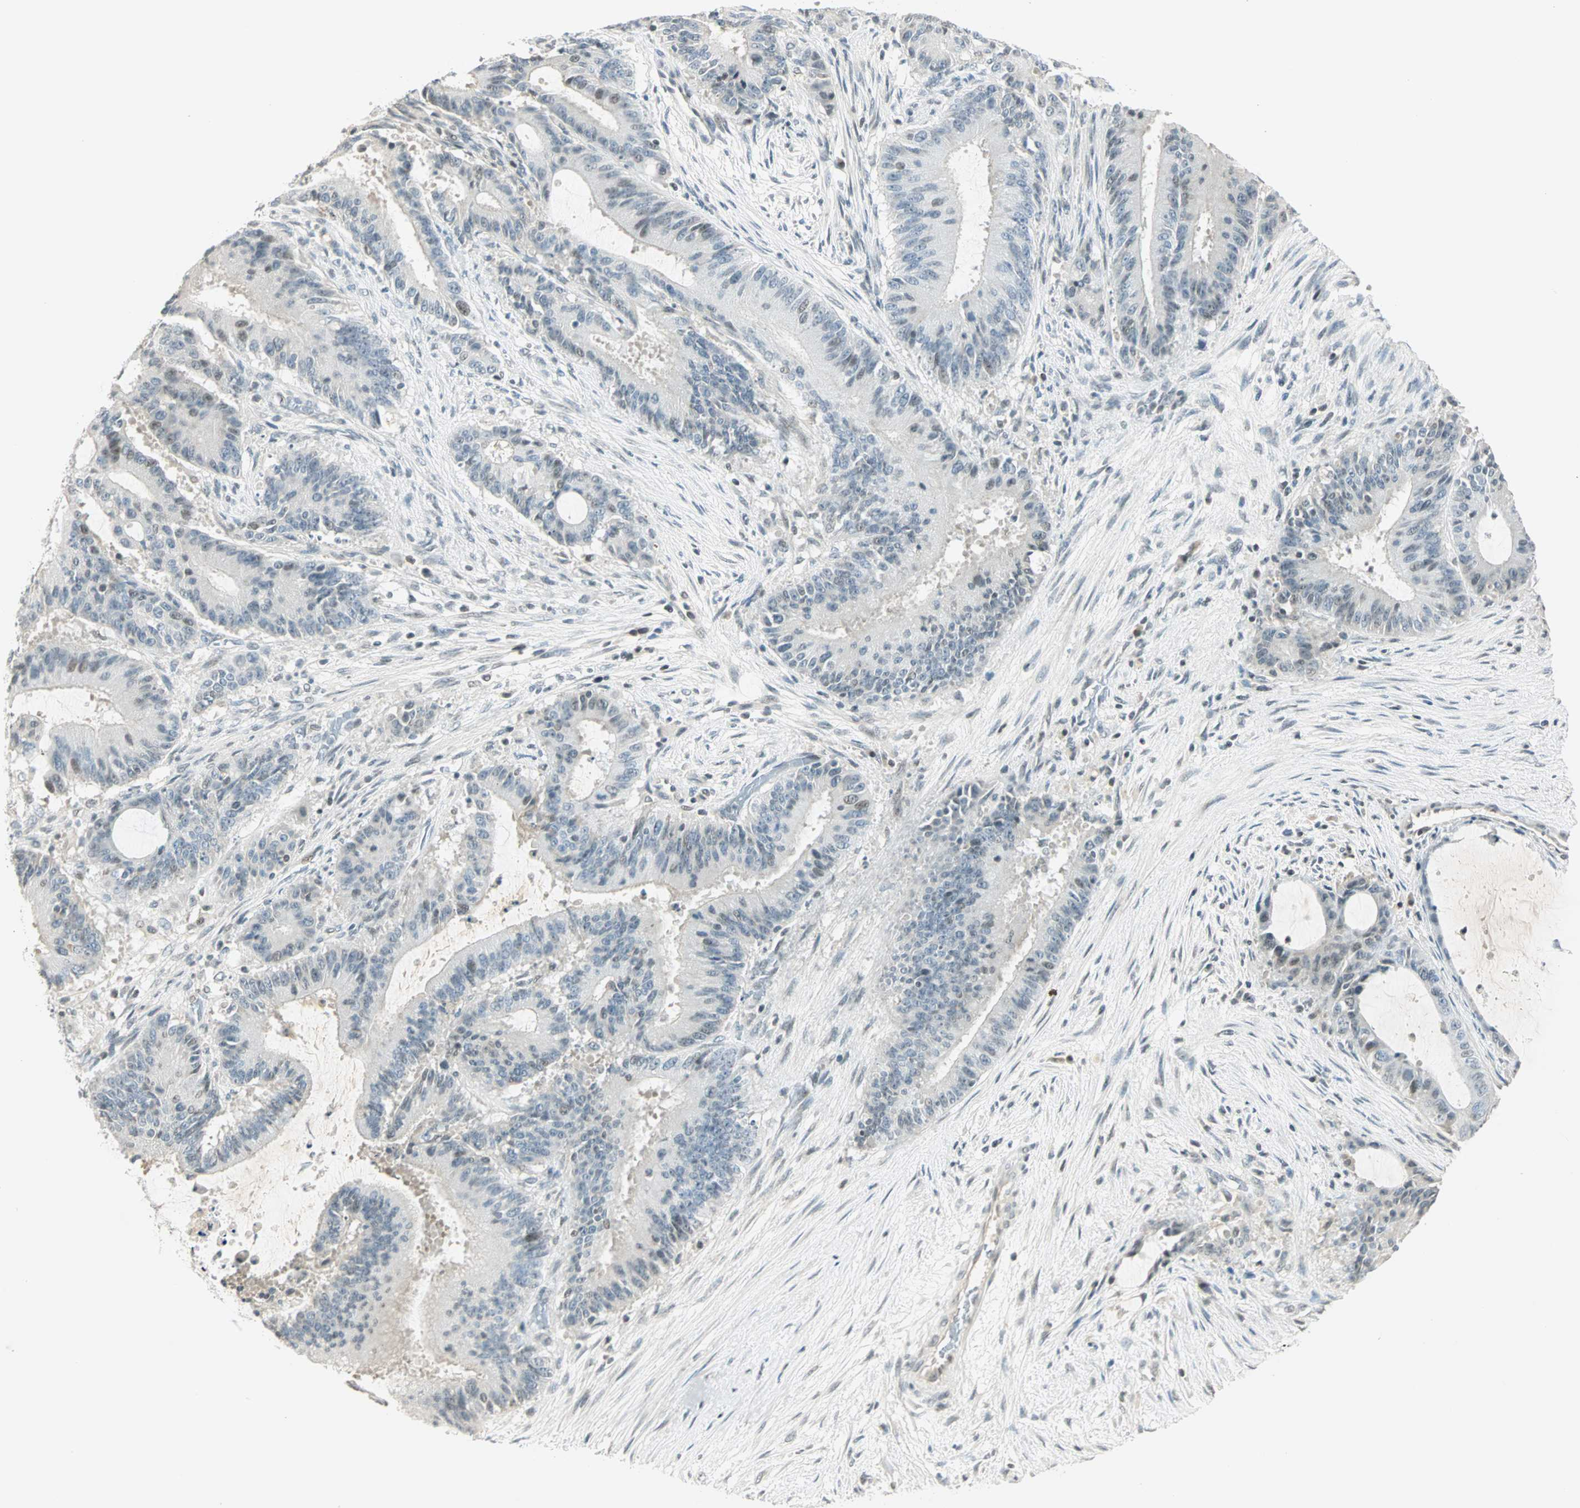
{"staining": {"intensity": "weak", "quantity": "<25%", "location": "nuclear"}, "tissue": "liver cancer", "cell_type": "Tumor cells", "image_type": "cancer", "snomed": [{"axis": "morphology", "description": "Cholangiocarcinoma"}, {"axis": "topography", "description": "Liver"}], "caption": "A photomicrograph of cholangiocarcinoma (liver) stained for a protein shows no brown staining in tumor cells.", "gene": "SMAD3", "patient": {"sex": "female", "age": 73}}